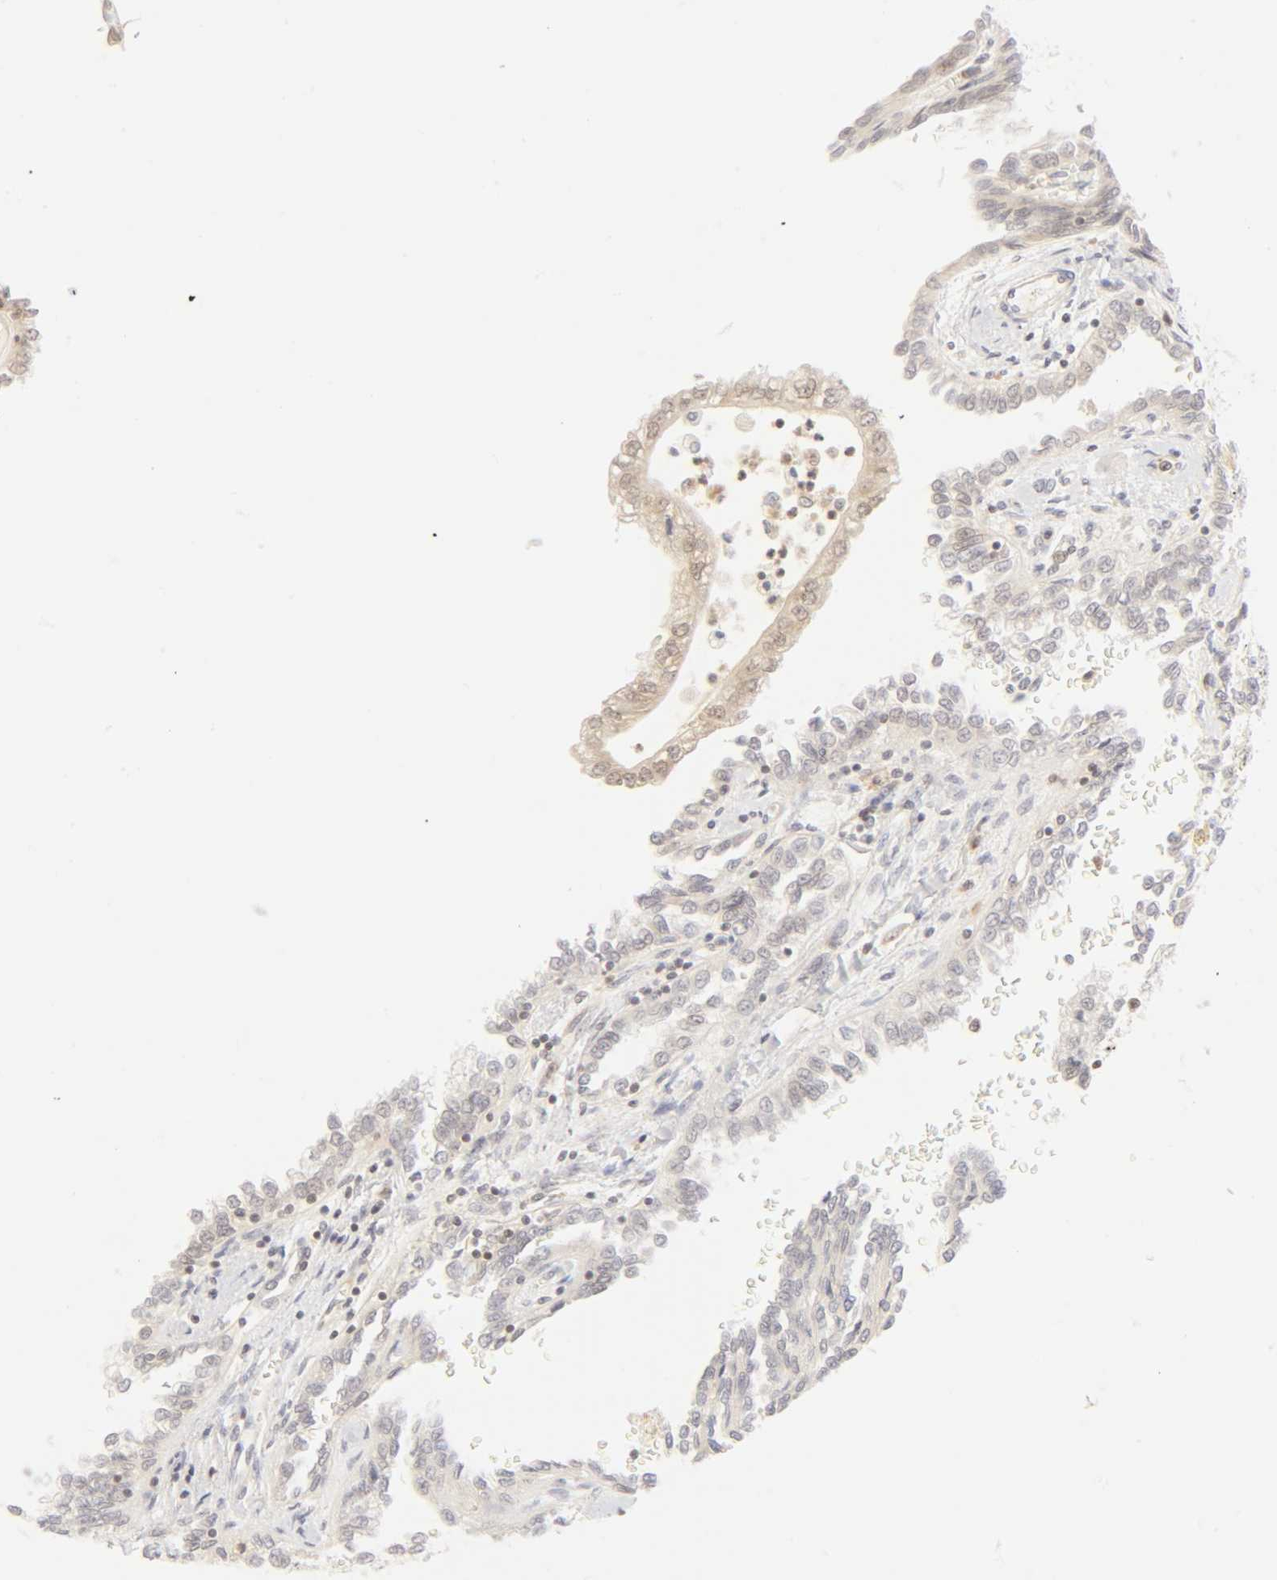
{"staining": {"intensity": "negative", "quantity": "none", "location": "none"}, "tissue": "renal cancer", "cell_type": "Tumor cells", "image_type": "cancer", "snomed": [{"axis": "morphology", "description": "Inflammation, NOS"}, {"axis": "morphology", "description": "Adenocarcinoma, NOS"}, {"axis": "topography", "description": "Kidney"}], "caption": "A micrograph of adenocarcinoma (renal) stained for a protein exhibits no brown staining in tumor cells.", "gene": "KIF2A", "patient": {"sex": "male", "age": 68}}